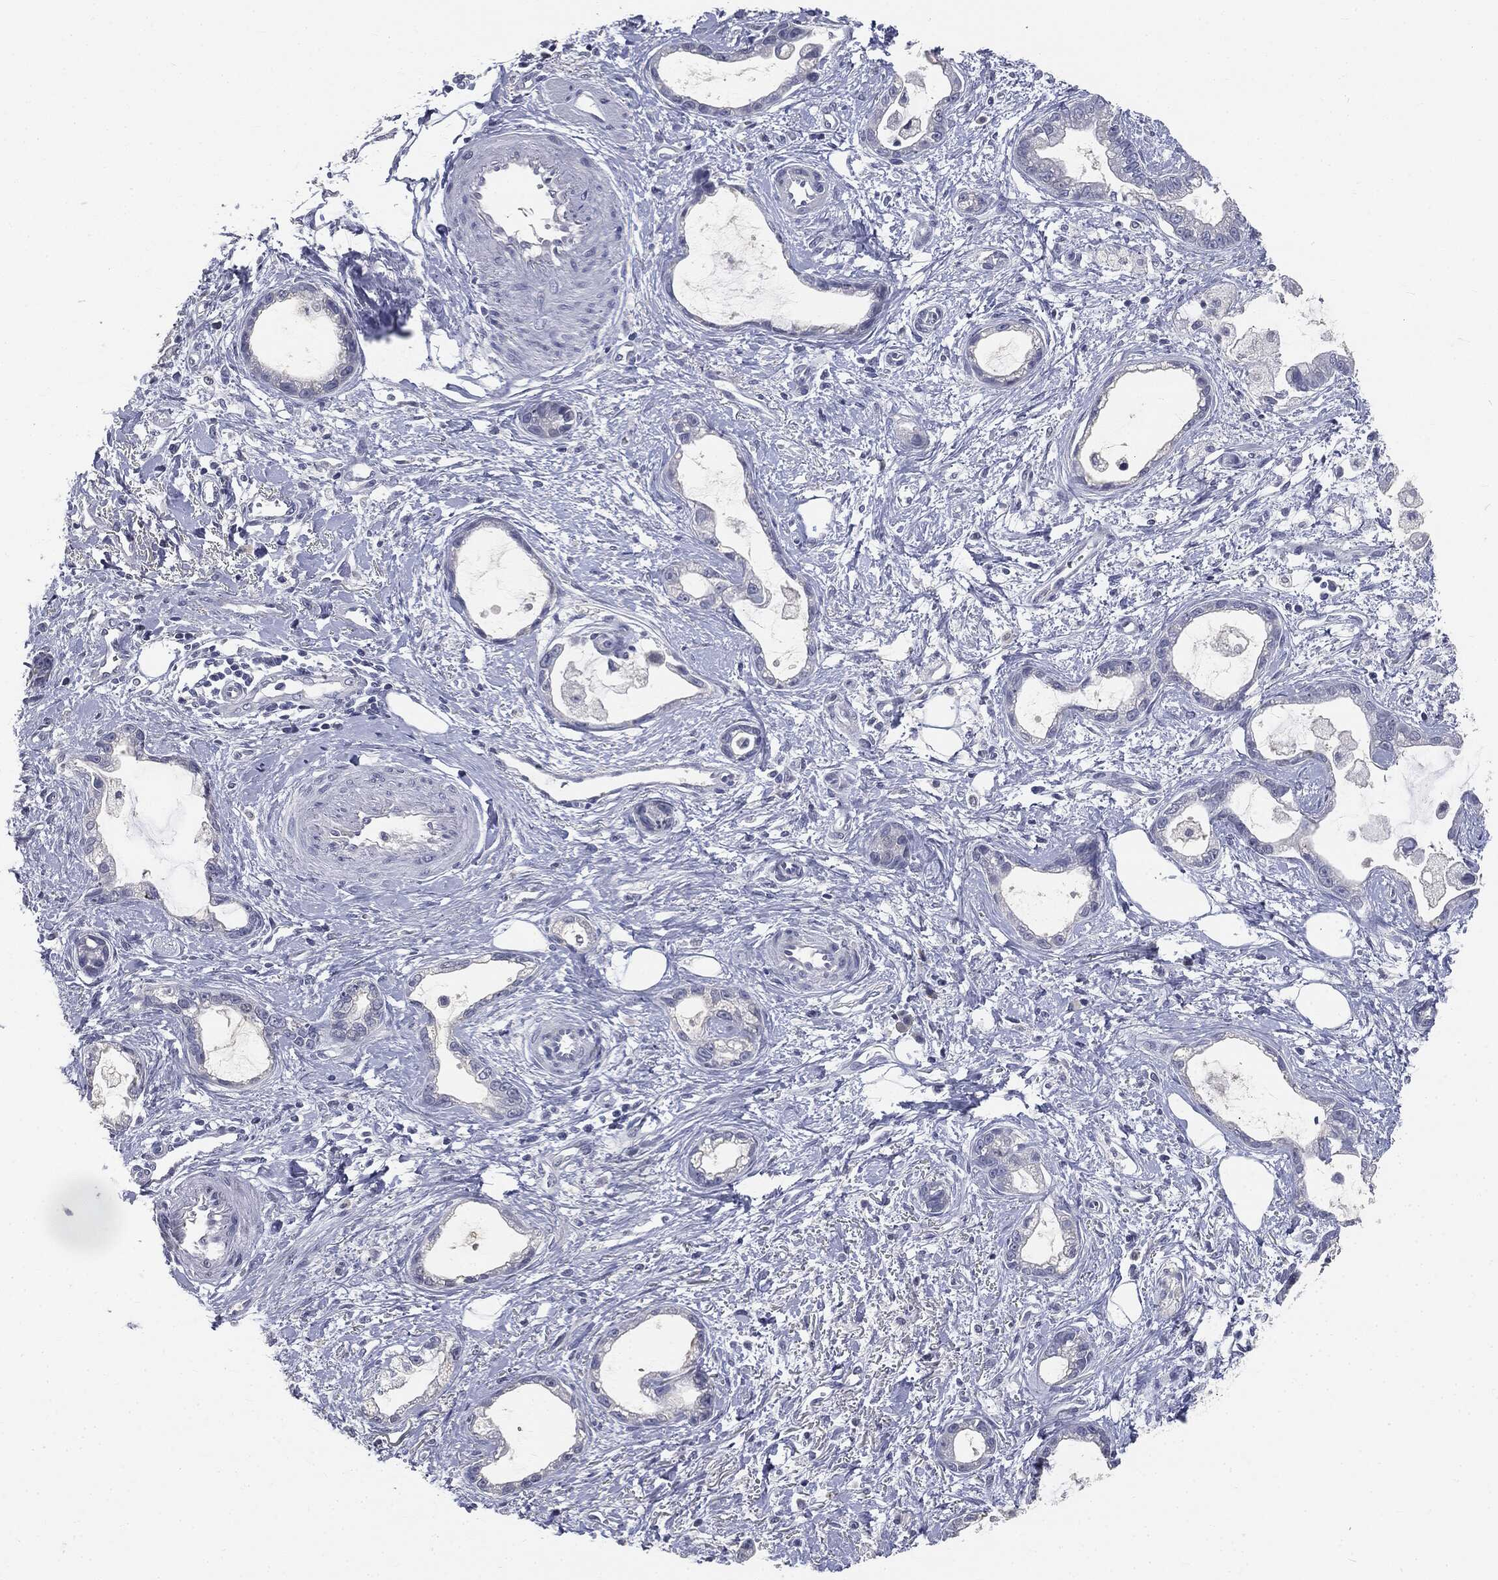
{"staining": {"intensity": "negative", "quantity": "none", "location": "none"}, "tissue": "stomach cancer", "cell_type": "Tumor cells", "image_type": "cancer", "snomed": [{"axis": "morphology", "description": "Adenocarcinoma, NOS"}, {"axis": "topography", "description": "Stomach"}], "caption": "DAB (3,3'-diaminobenzidine) immunohistochemical staining of human adenocarcinoma (stomach) demonstrates no significant positivity in tumor cells.", "gene": "AFP", "patient": {"sex": "male", "age": 55}}